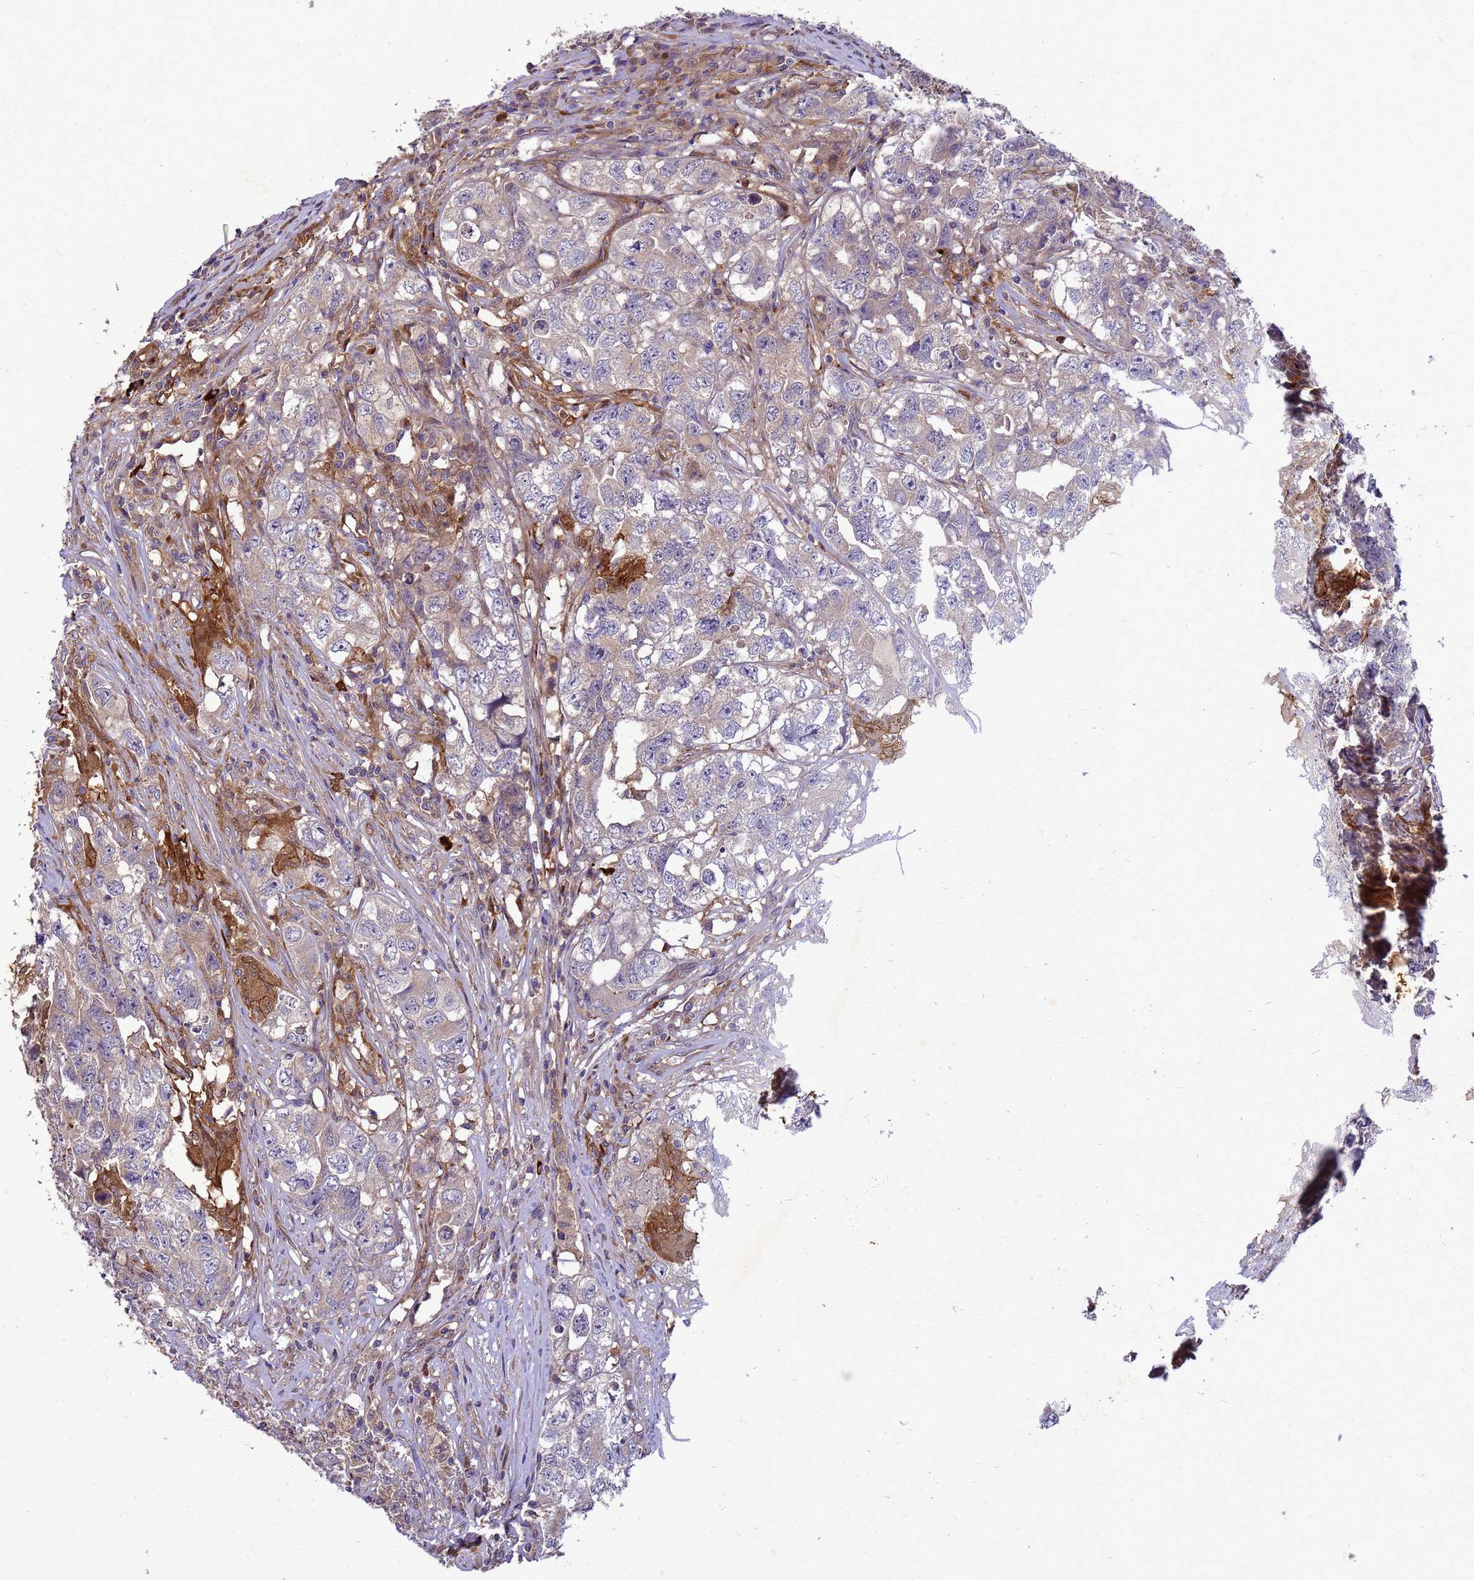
{"staining": {"intensity": "moderate", "quantity": "25%-75%", "location": "cytoplasmic/membranous"}, "tissue": "testis cancer", "cell_type": "Tumor cells", "image_type": "cancer", "snomed": [{"axis": "morphology", "description": "Seminoma, NOS"}, {"axis": "morphology", "description": "Carcinoma, Embryonal, NOS"}, {"axis": "topography", "description": "Testis"}], "caption": "Immunohistochemical staining of human testis cancer exhibits medium levels of moderate cytoplasmic/membranous protein staining in approximately 25%-75% of tumor cells.", "gene": "RNF215", "patient": {"sex": "male", "age": 43}}